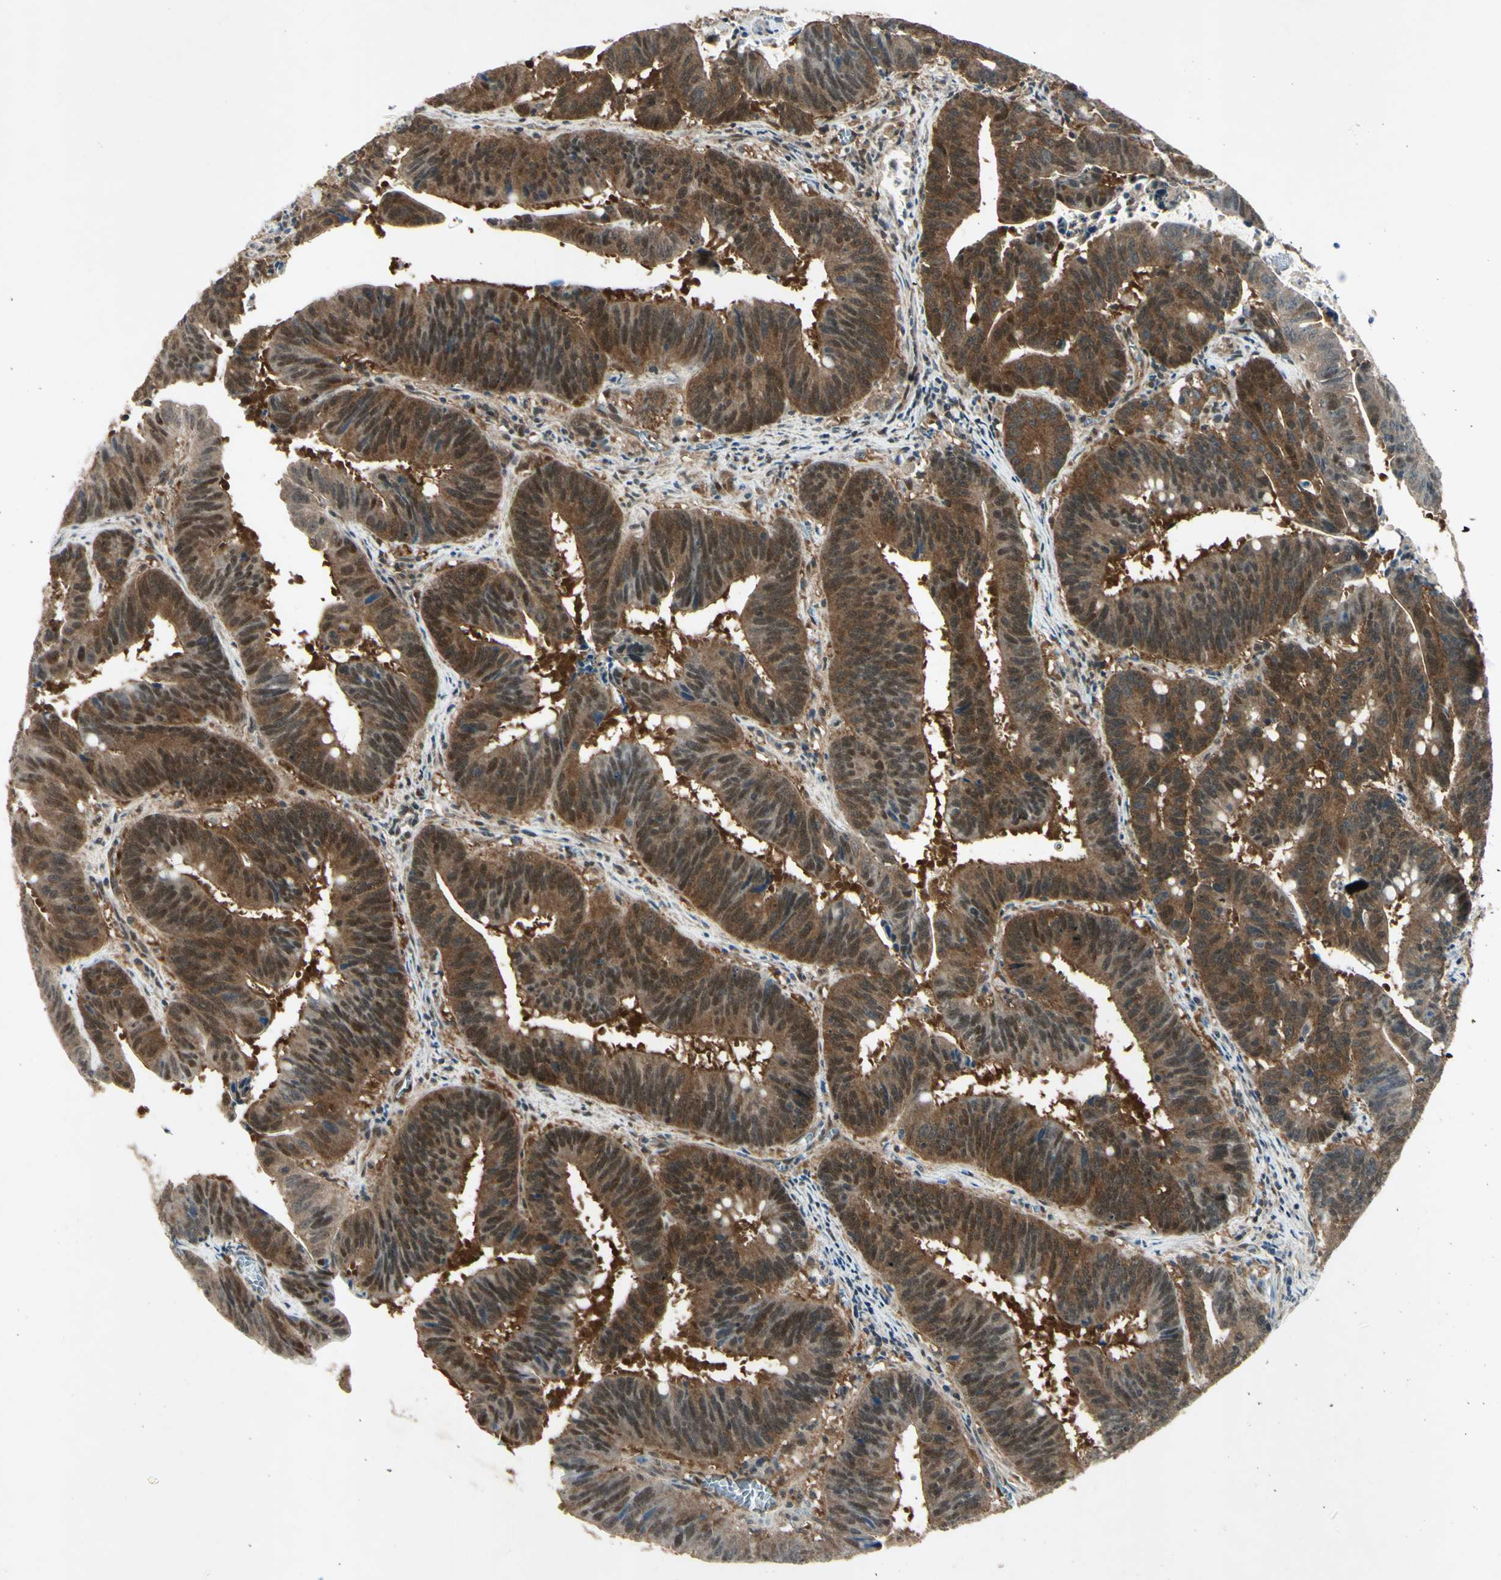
{"staining": {"intensity": "moderate", "quantity": ">75%", "location": "cytoplasmic/membranous,nuclear"}, "tissue": "colorectal cancer", "cell_type": "Tumor cells", "image_type": "cancer", "snomed": [{"axis": "morphology", "description": "Adenocarcinoma, NOS"}, {"axis": "topography", "description": "Colon"}], "caption": "Moderate cytoplasmic/membranous and nuclear protein expression is appreciated in about >75% of tumor cells in colorectal adenocarcinoma.", "gene": "PSMD5", "patient": {"sex": "male", "age": 45}}